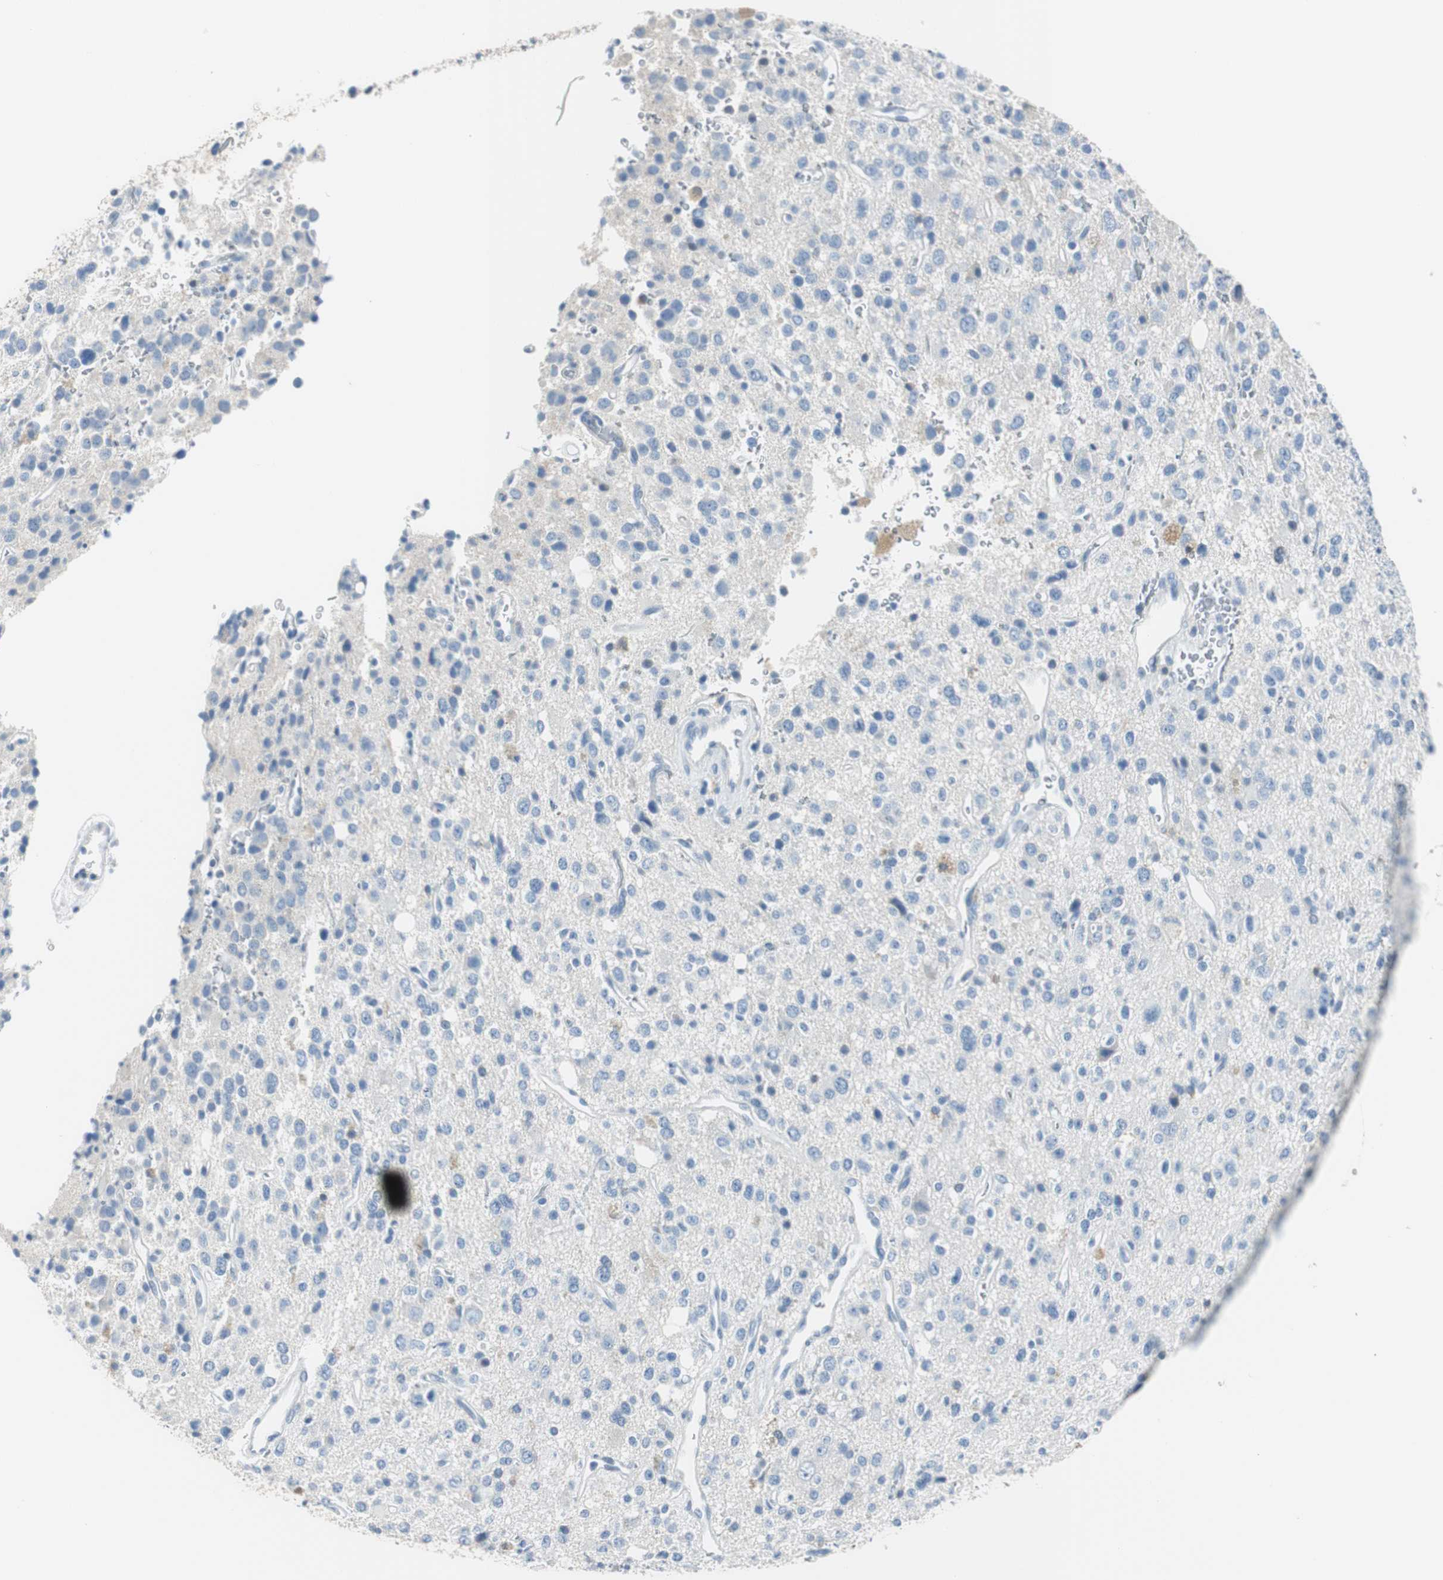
{"staining": {"intensity": "negative", "quantity": "none", "location": "none"}, "tissue": "glioma", "cell_type": "Tumor cells", "image_type": "cancer", "snomed": [{"axis": "morphology", "description": "Glioma, malignant, High grade"}, {"axis": "topography", "description": "Brain"}], "caption": "Tumor cells show no significant protein staining in glioma.", "gene": "FBP1", "patient": {"sex": "male", "age": 47}}